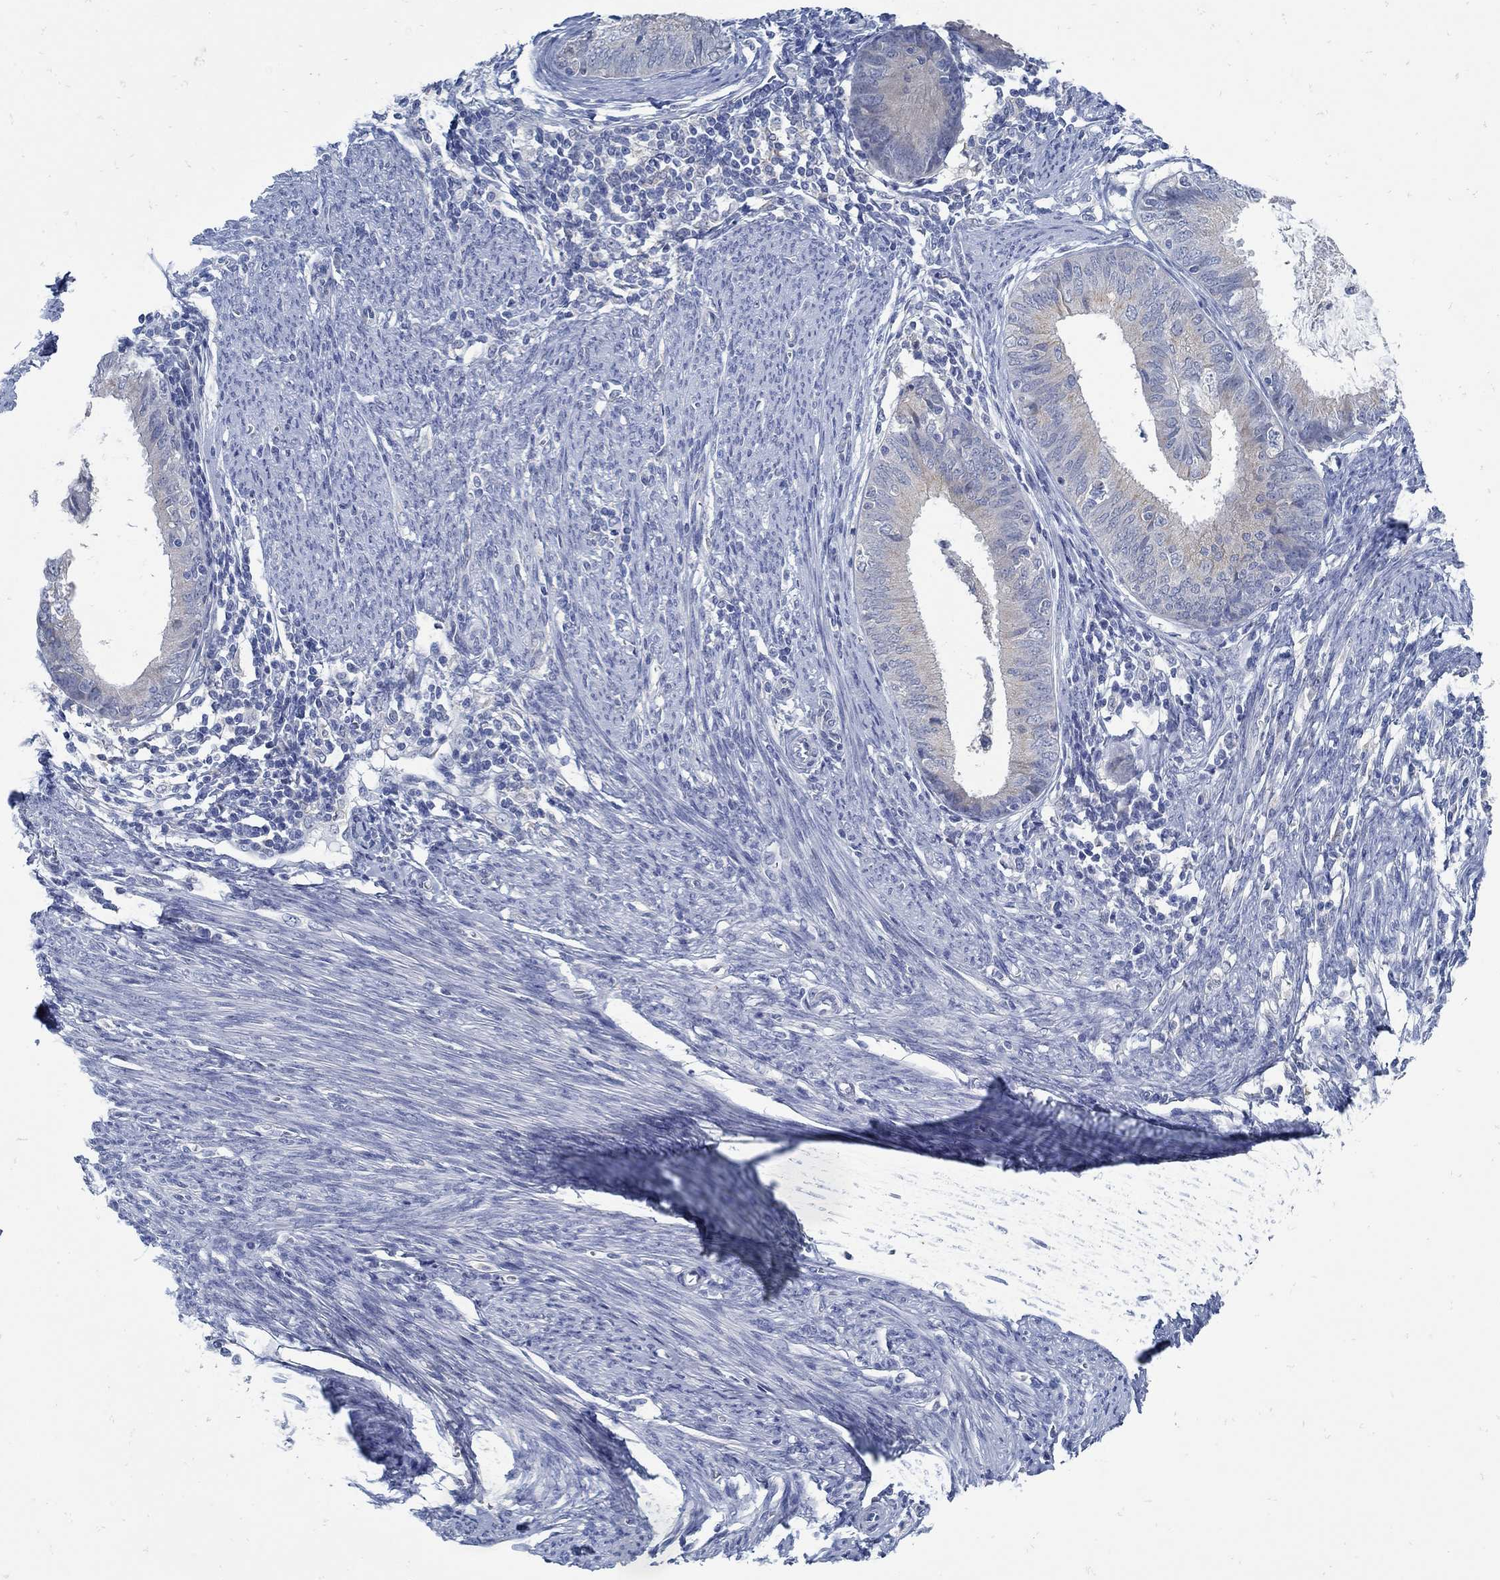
{"staining": {"intensity": "weak", "quantity": "<25%", "location": "cytoplasmic/membranous"}, "tissue": "endometrial cancer", "cell_type": "Tumor cells", "image_type": "cancer", "snomed": [{"axis": "morphology", "description": "Adenocarcinoma, NOS"}, {"axis": "topography", "description": "Endometrium"}], "caption": "DAB immunohistochemical staining of adenocarcinoma (endometrial) shows no significant positivity in tumor cells. The staining is performed using DAB brown chromogen with nuclei counter-stained in using hematoxylin.", "gene": "ZFAND4", "patient": {"sex": "female", "age": 57}}